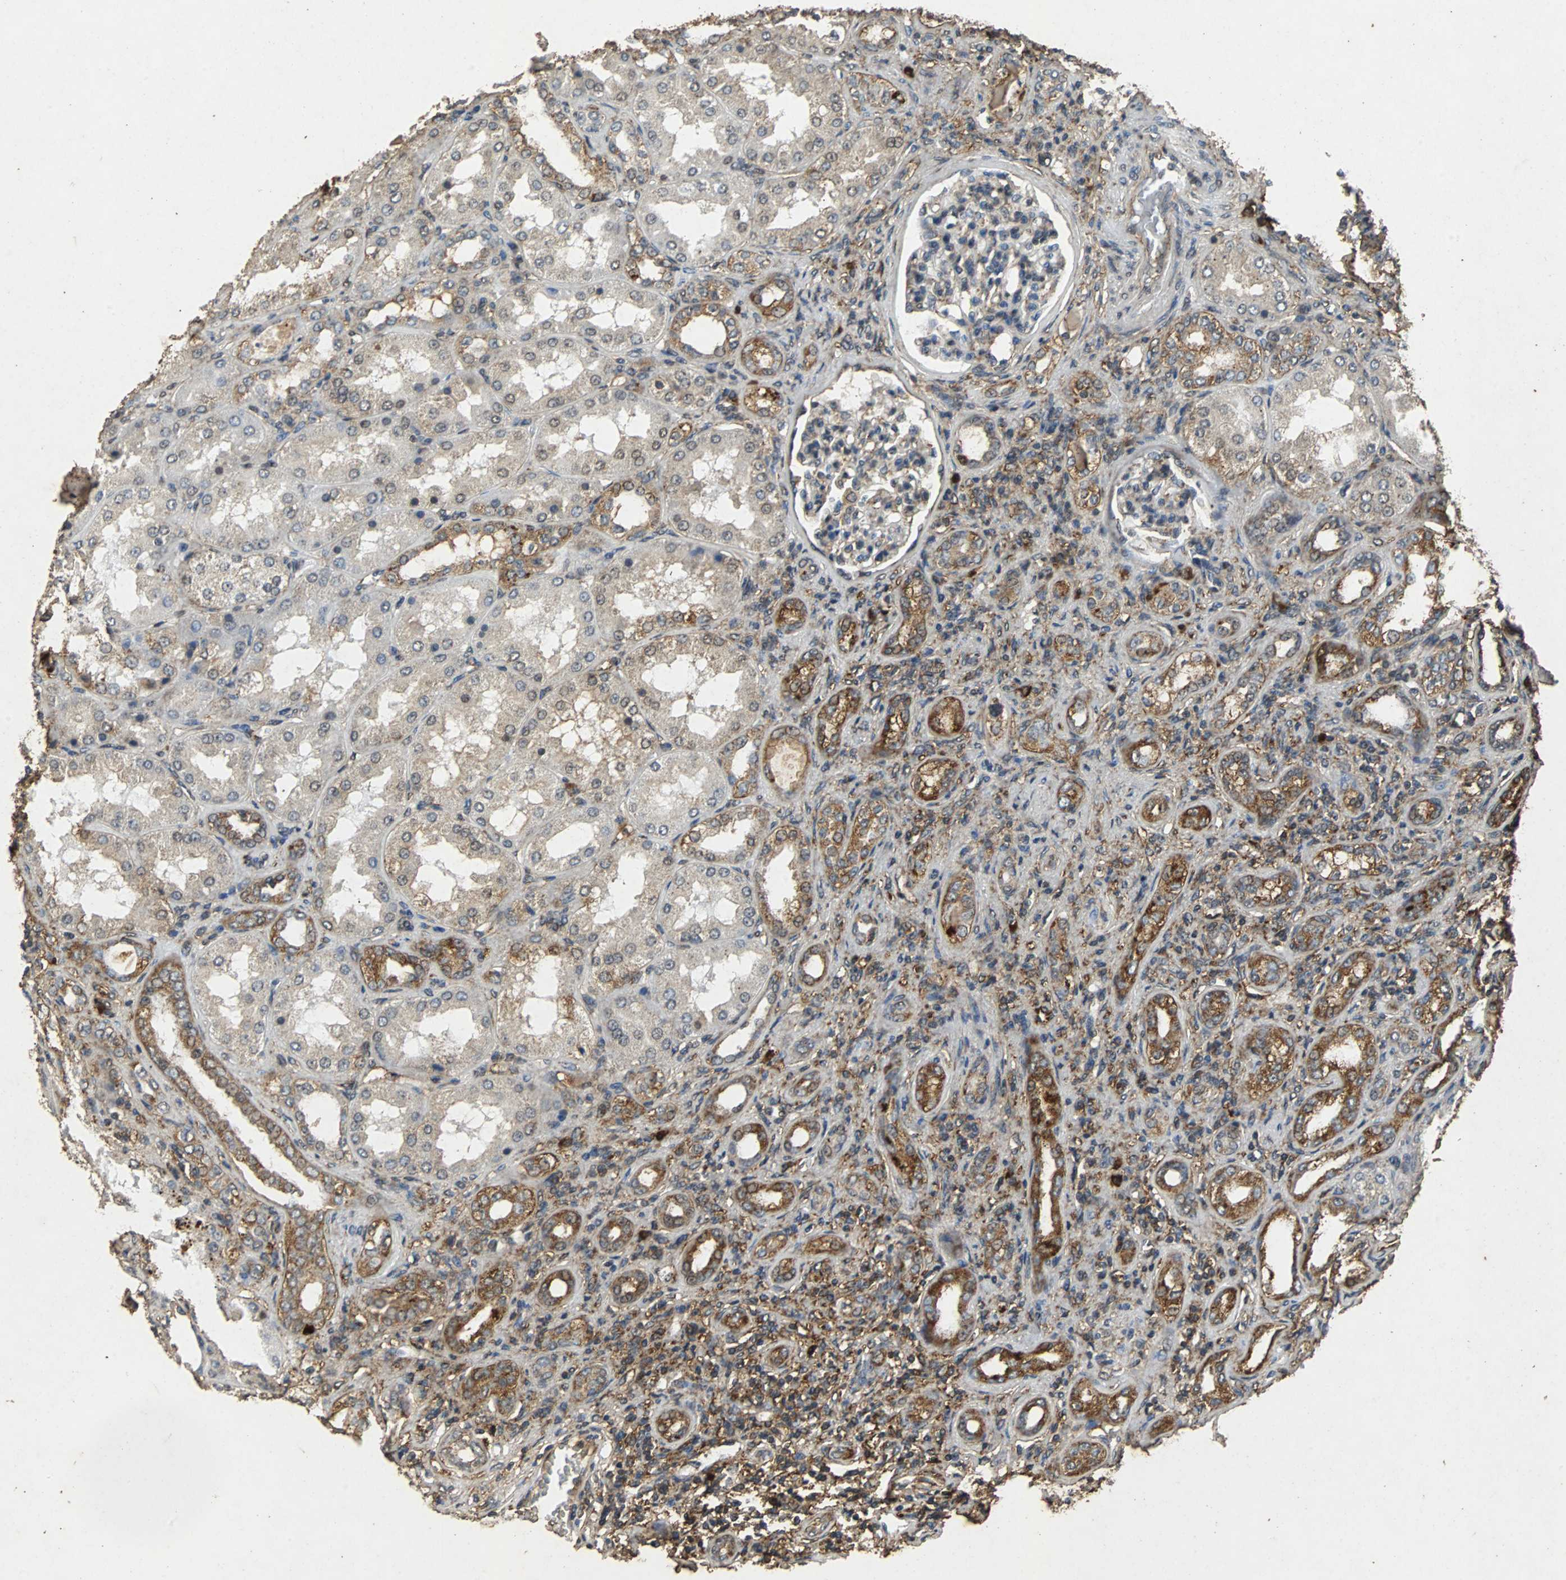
{"staining": {"intensity": "weak", "quantity": ">75%", "location": "cytoplasmic/membranous"}, "tissue": "kidney", "cell_type": "Cells in glomeruli", "image_type": "normal", "snomed": [{"axis": "morphology", "description": "Normal tissue, NOS"}, {"axis": "topography", "description": "Kidney"}], "caption": "An immunohistochemistry micrograph of normal tissue is shown. Protein staining in brown shows weak cytoplasmic/membranous positivity in kidney within cells in glomeruli.", "gene": "NAA10", "patient": {"sex": "female", "age": 56}}